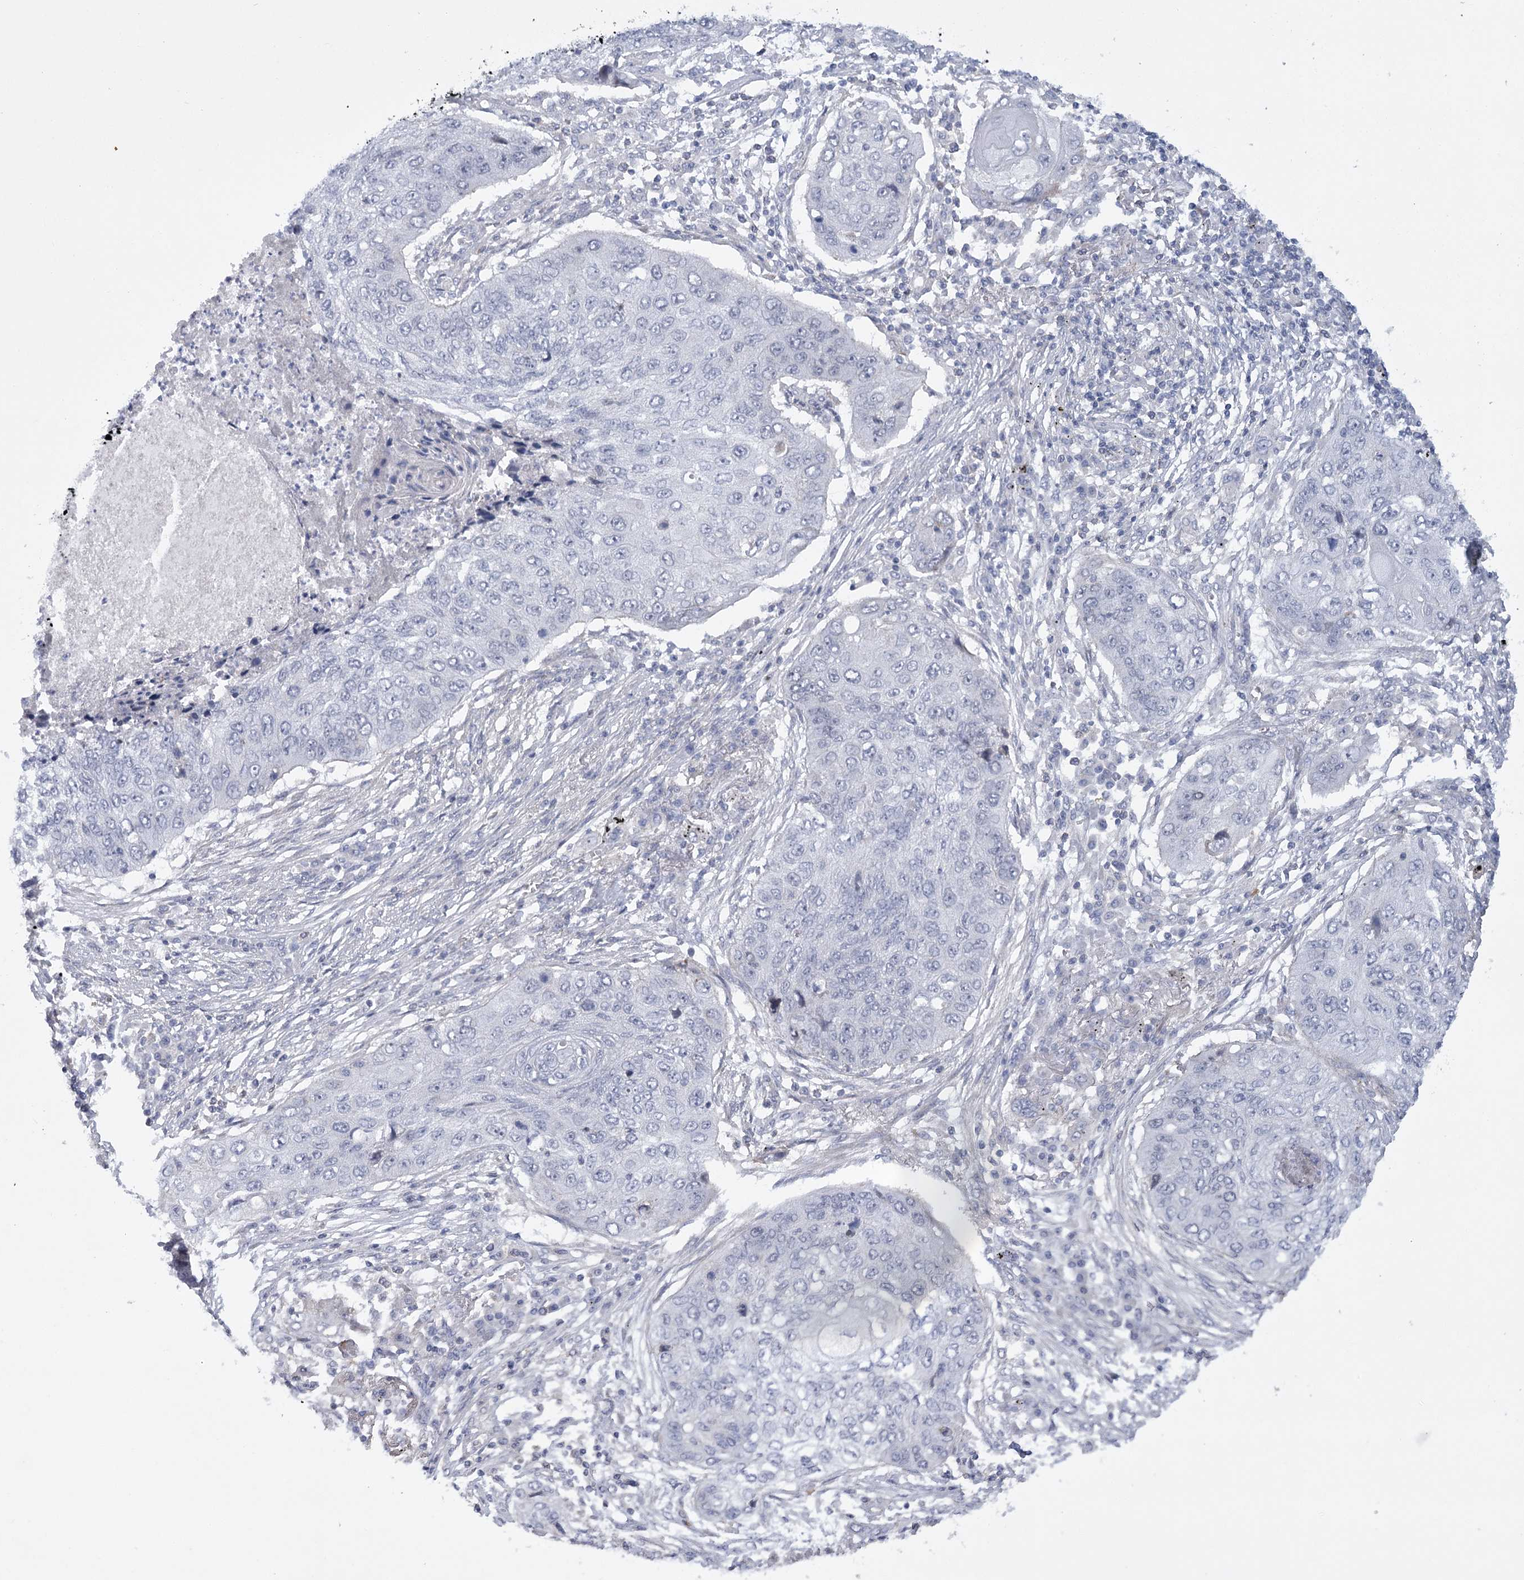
{"staining": {"intensity": "negative", "quantity": "none", "location": "none"}, "tissue": "lung cancer", "cell_type": "Tumor cells", "image_type": "cancer", "snomed": [{"axis": "morphology", "description": "Squamous cell carcinoma, NOS"}, {"axis": "topography", "description": "Lung"}], "caption": "A high-resolution micrograph shows IHC staining of lung squamous cell carcinoma, which demonstrates no significant expression in tumor cells.", "gene": "FAM76B", "patient": {"sex": "female", "age": 63}}